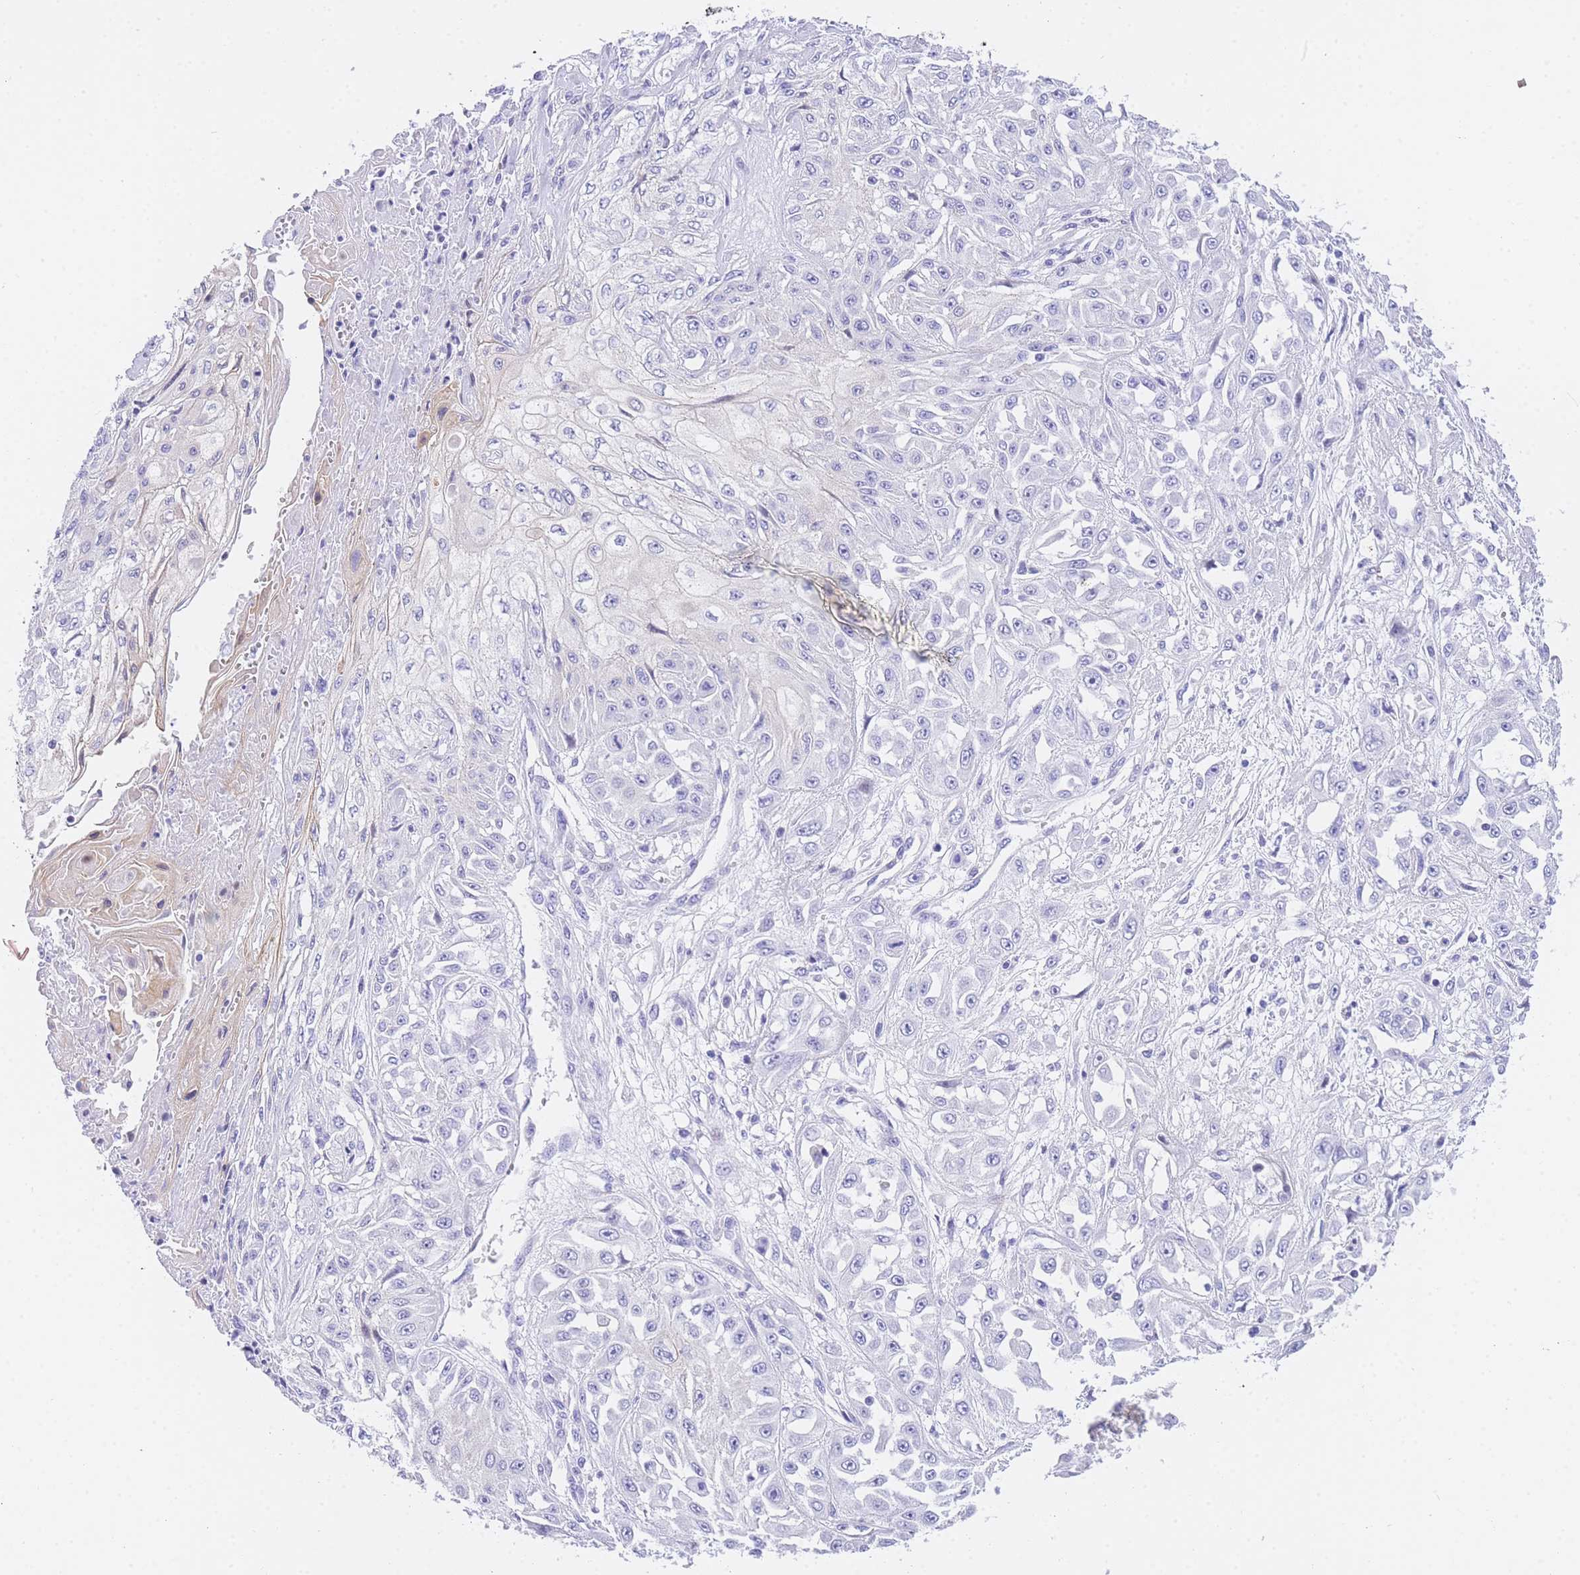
{"staining": {"intensity": "negative", "quantity": "none", "location": "none"}, "tissue": "skin cancer", "cell_type": "Tumor cells", "image_type": "cancer", "snomed": [{"axis": "morphology", "description": "Squamous cell carcinoma, NOS"}, {"axis": "morphology", "description": "Squamous cell carcinoma, metastatic, NOS"}, {"axis": "topography", "description": "Skin"}, {"axis": "topography", "description": "Lymph node"}], "caption": "High power microscopy photomicrograph of an immunohistochemistry histopathology image of skin metastatic squamous cell carcinoma, revealing no significant positivity in tumor cells. (Brightfield microscopy of DAB (3,3'-diaminobenzidine) IHC at high magnification).", "gene": "TIFAB", "patient": {"sex": "male", "age": 75}}